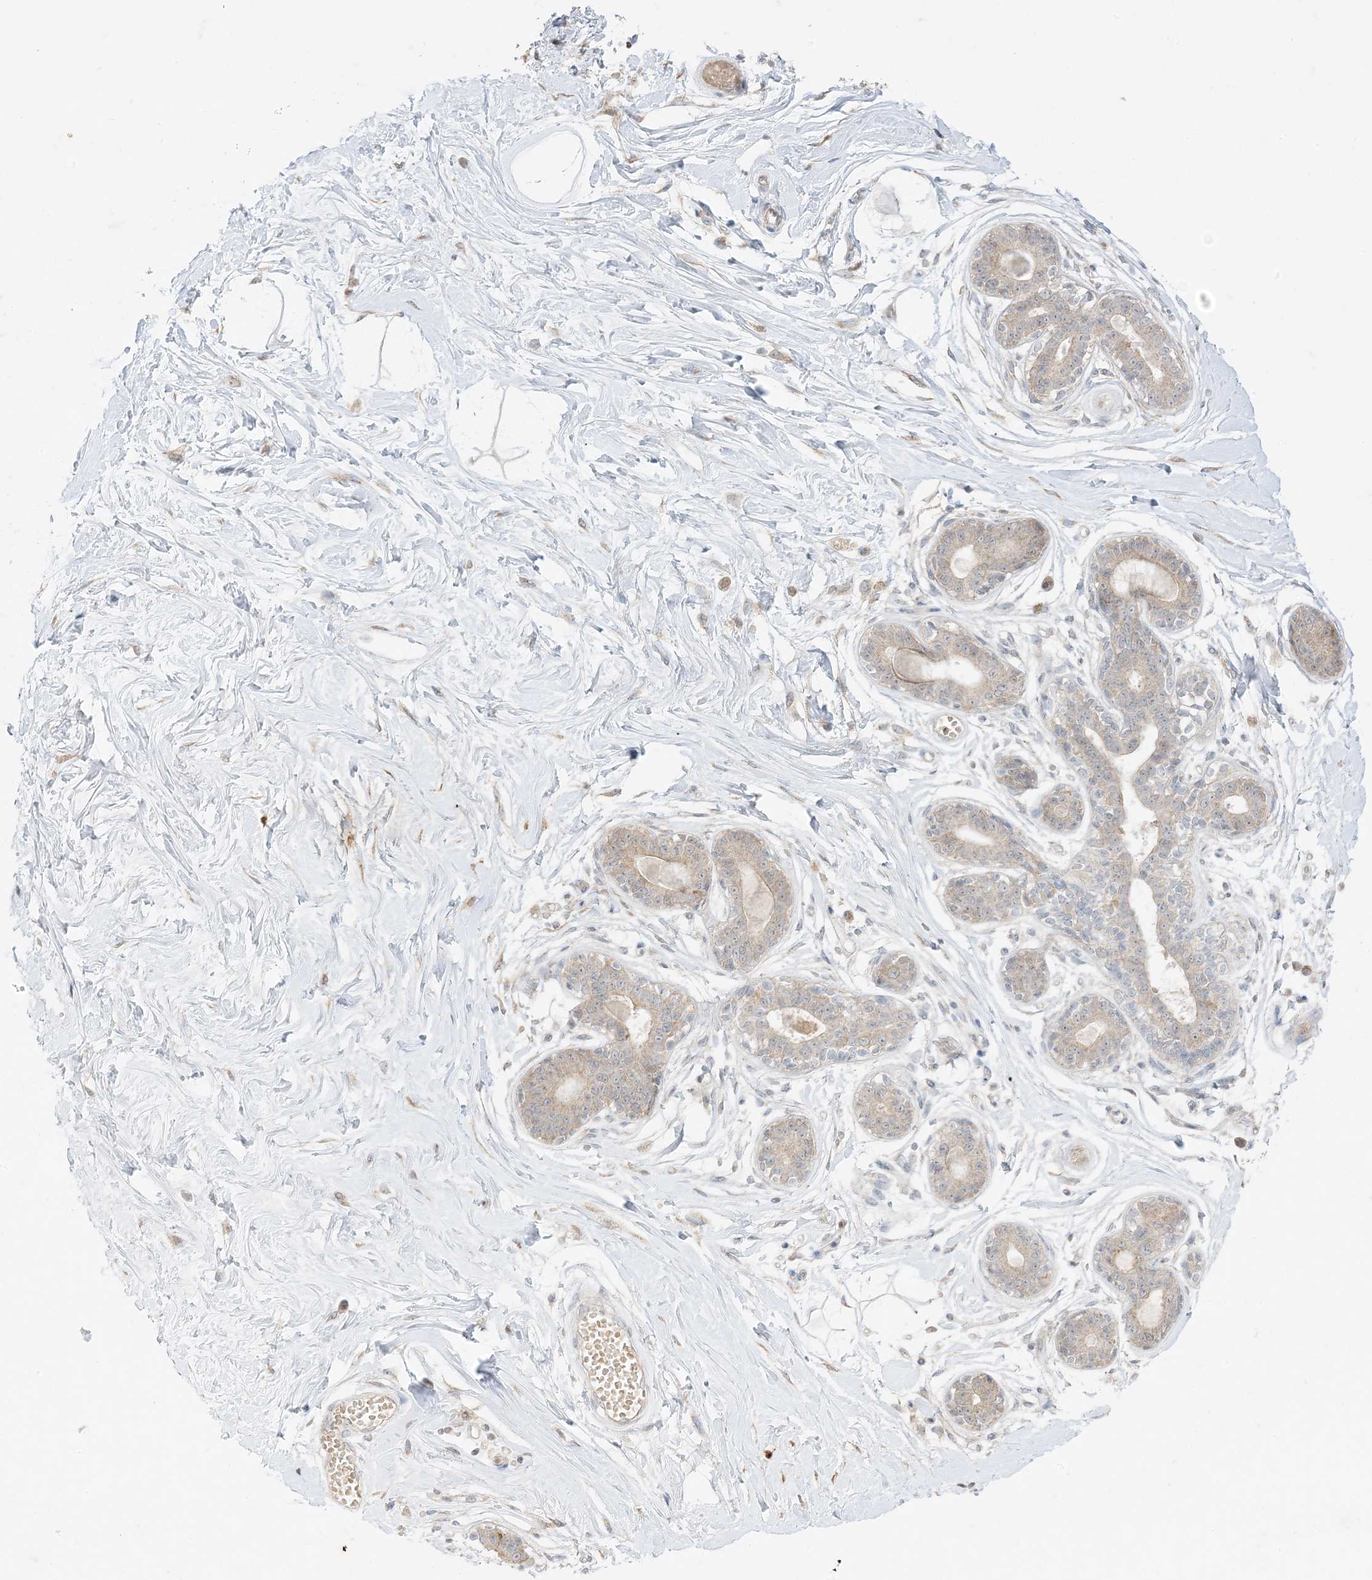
{"staining": {"intensity": "weak", "quantity": "25%-75%", "location": "cytoplasmic/membranous"}, "tissue": "breast", "cell_type": "Adipocytes", "image_type": "normal", "snomed": [{"axis": "morphology", "description": "Normal tissue, NOS"}, {"axis": "topography", "description": "Breast"}], "caption": "Immunohistochemical staining of unremarkable breast reveals 25%-75% levels of weak cytoplasmic/membranous protein positivity in about 25%-75% of adipocytes.", "gene": "ODC1", "patient": {"sex": "female", "age": 45}}